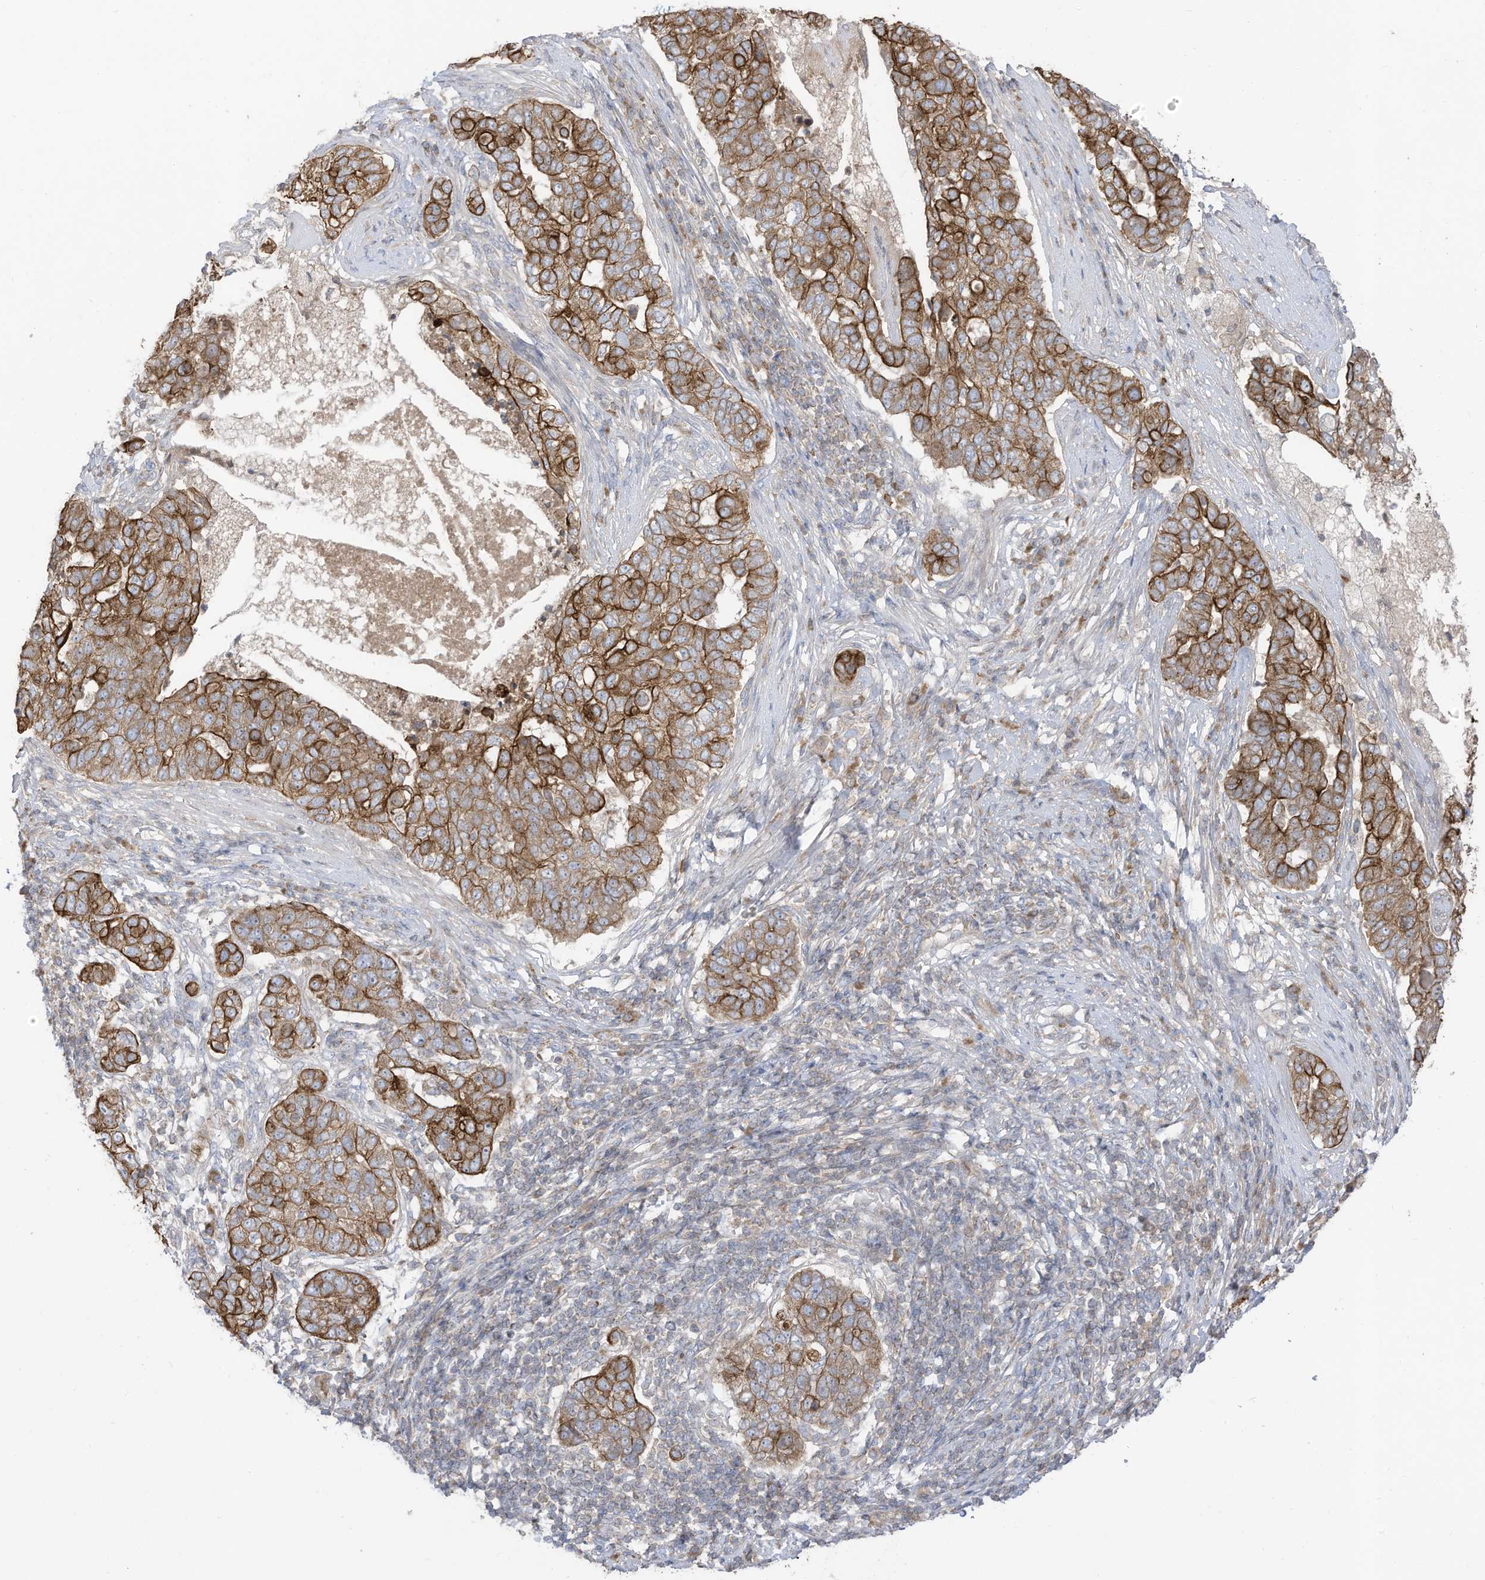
{"staining": {"intensity": "strong", "quantity": ">75%", "location": "cytoplasmic/membranous"}, "tissue": "pancreatic cancer", "cell_type": "Tumor cells", "image_type": "cancer", "snomed": [{"axis": "morphology", "description": "Adenocarcinoma, NOS"}, {"axis": "topography", "description": "Pancreas"}], "caption": "Immunohistochemistry (IHC) of human pancreatic cancer exhibits high levels of strong cytoplasmic/membranous expression in approximately >75% of tumor cells.", "gene": "CGAS", "patient": {"sex": "female", "age": 61}}